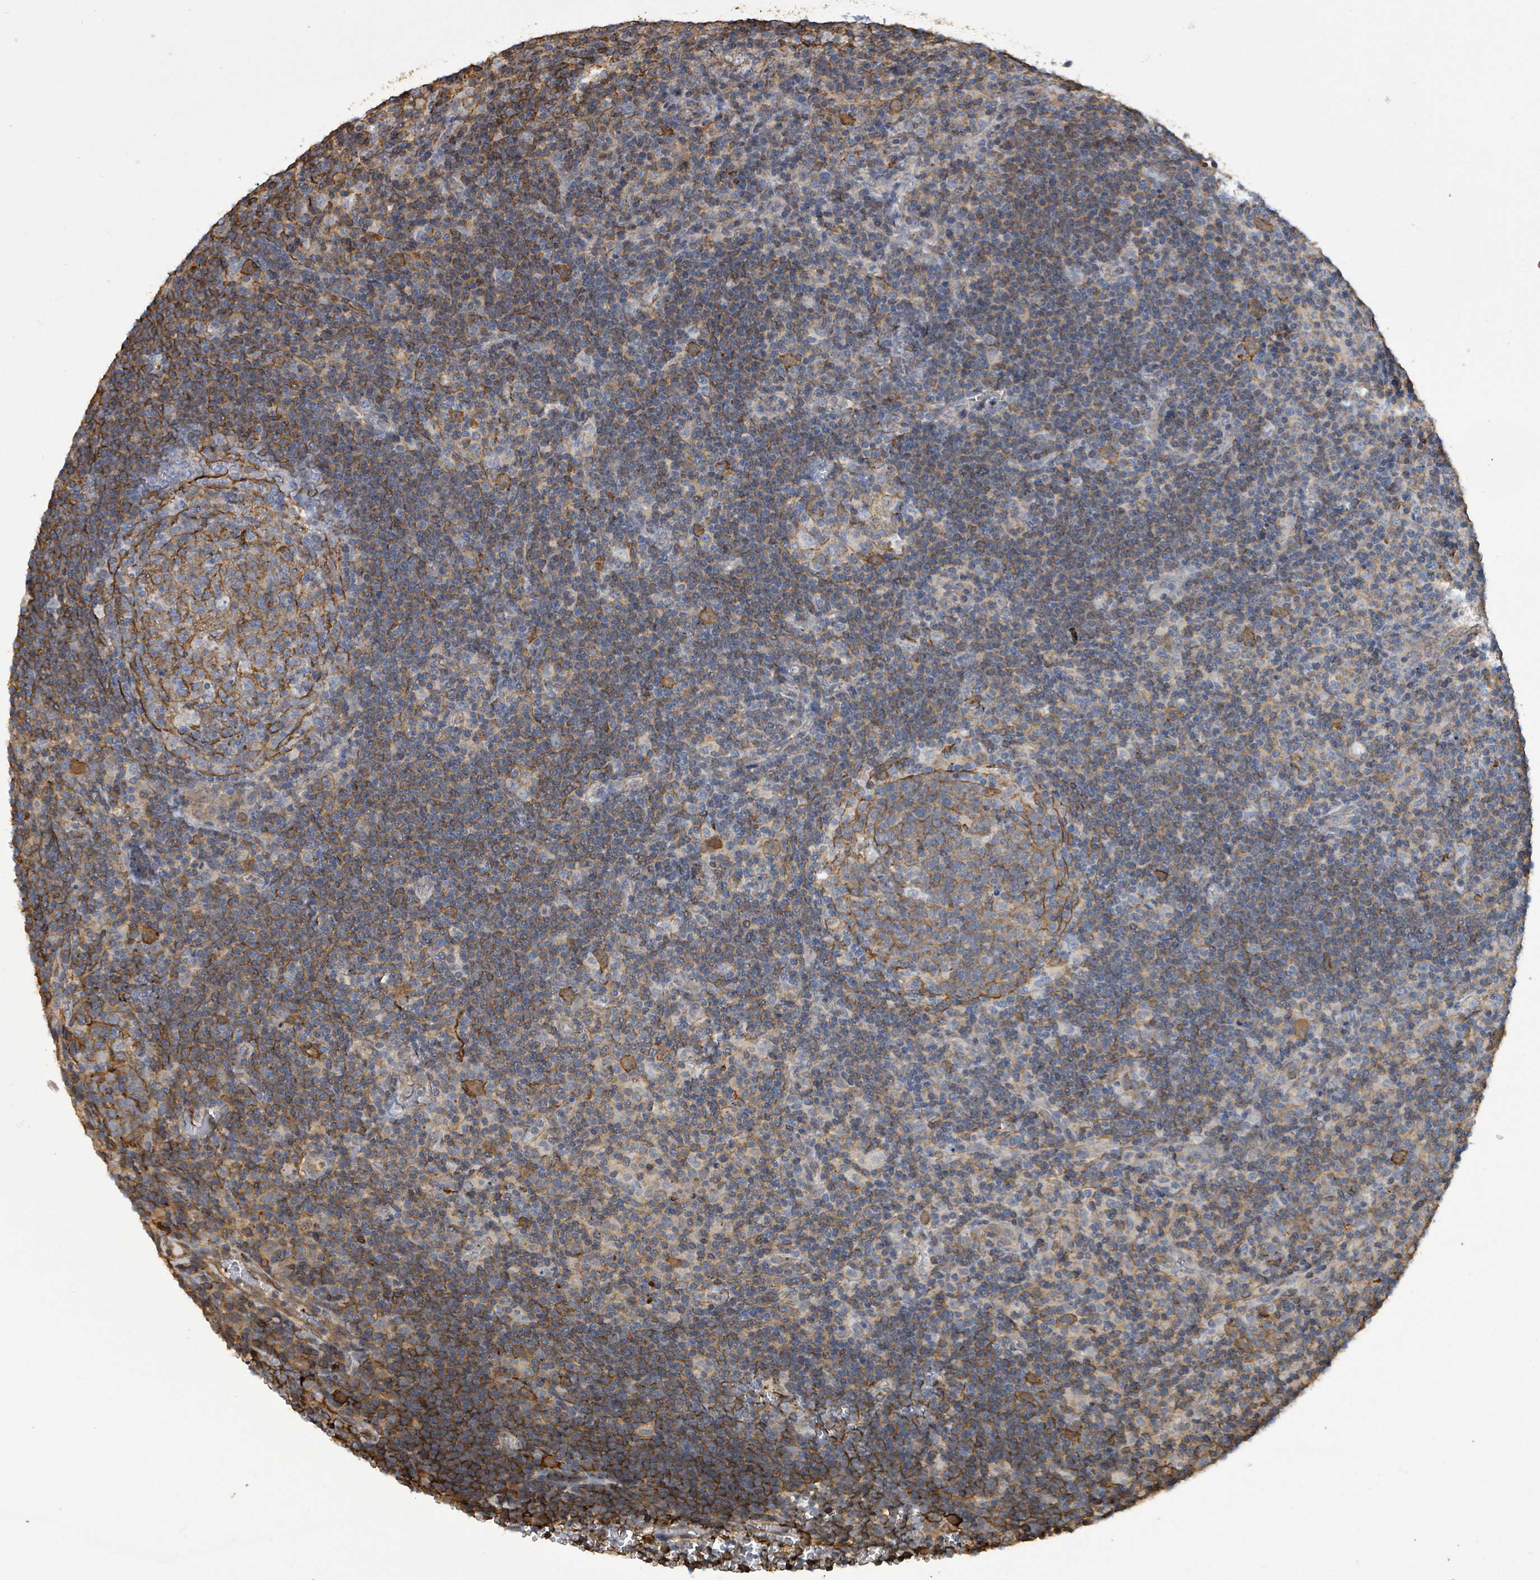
{"staining": {"intensity": "strong", "quantity": "<25%", "location": "cytoplasmic/membranous"}, "tissue": "lymphoma", "cell_type": "Tumor cells", "image_type": "cancer", "snomed": [{"axis": "morphology", "description": "Hodgkin's disease, NOS"}, {"axis": "topography", "description": "Lymph node"}], "caption": "Tumor cells demonstrate medium levels of strong cytoplasmic/membranous positivity in about <25% of cells in human Hodgkin's disease. The staining was performed using DAB to visualize the protein expression in brown, while the nuclei were stained in blue with hematoxylin (Magnification: 20x).", "gene": "PRKRIP1", "patient": {"sex": "female", "age": 57}}